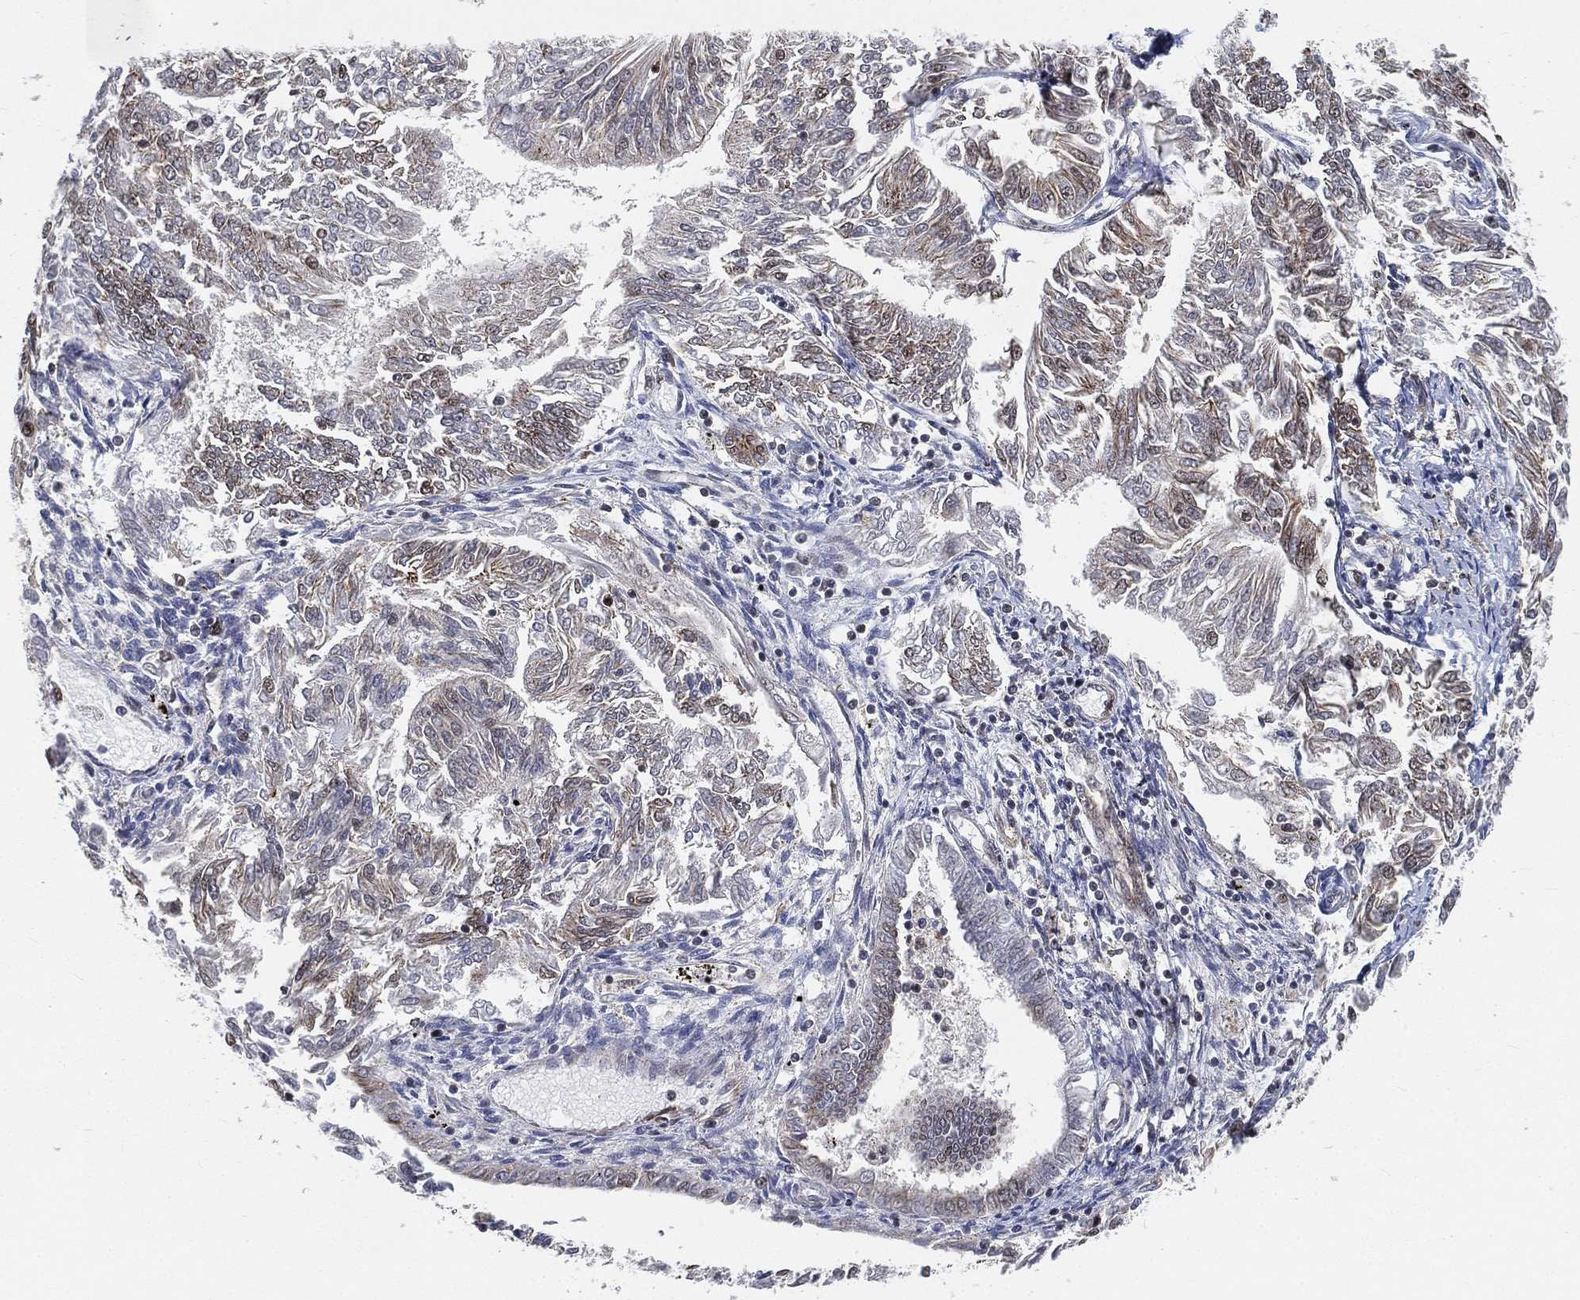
{"staining": {"intensity": "weak", "quantity": "25%-75%", "location": "cytoplasmic/membranous"}, "tissue": "endometrial cancer", "cell_type": "Tumor cells", "image_type": "cancer", "snomed": [{"axis": "morphology", "description": "Adenocarcinoma, NOS"}, {"axis": "topography", "description": "Endometrium"}], "caption": "Adenocarcinoma (endometrial) stained for a protein exhibits weak cytoplasmic/membranous positivity in tumor cells.", "gene": "RSRC2", "patient": {"sex": "female", "age": 58}}